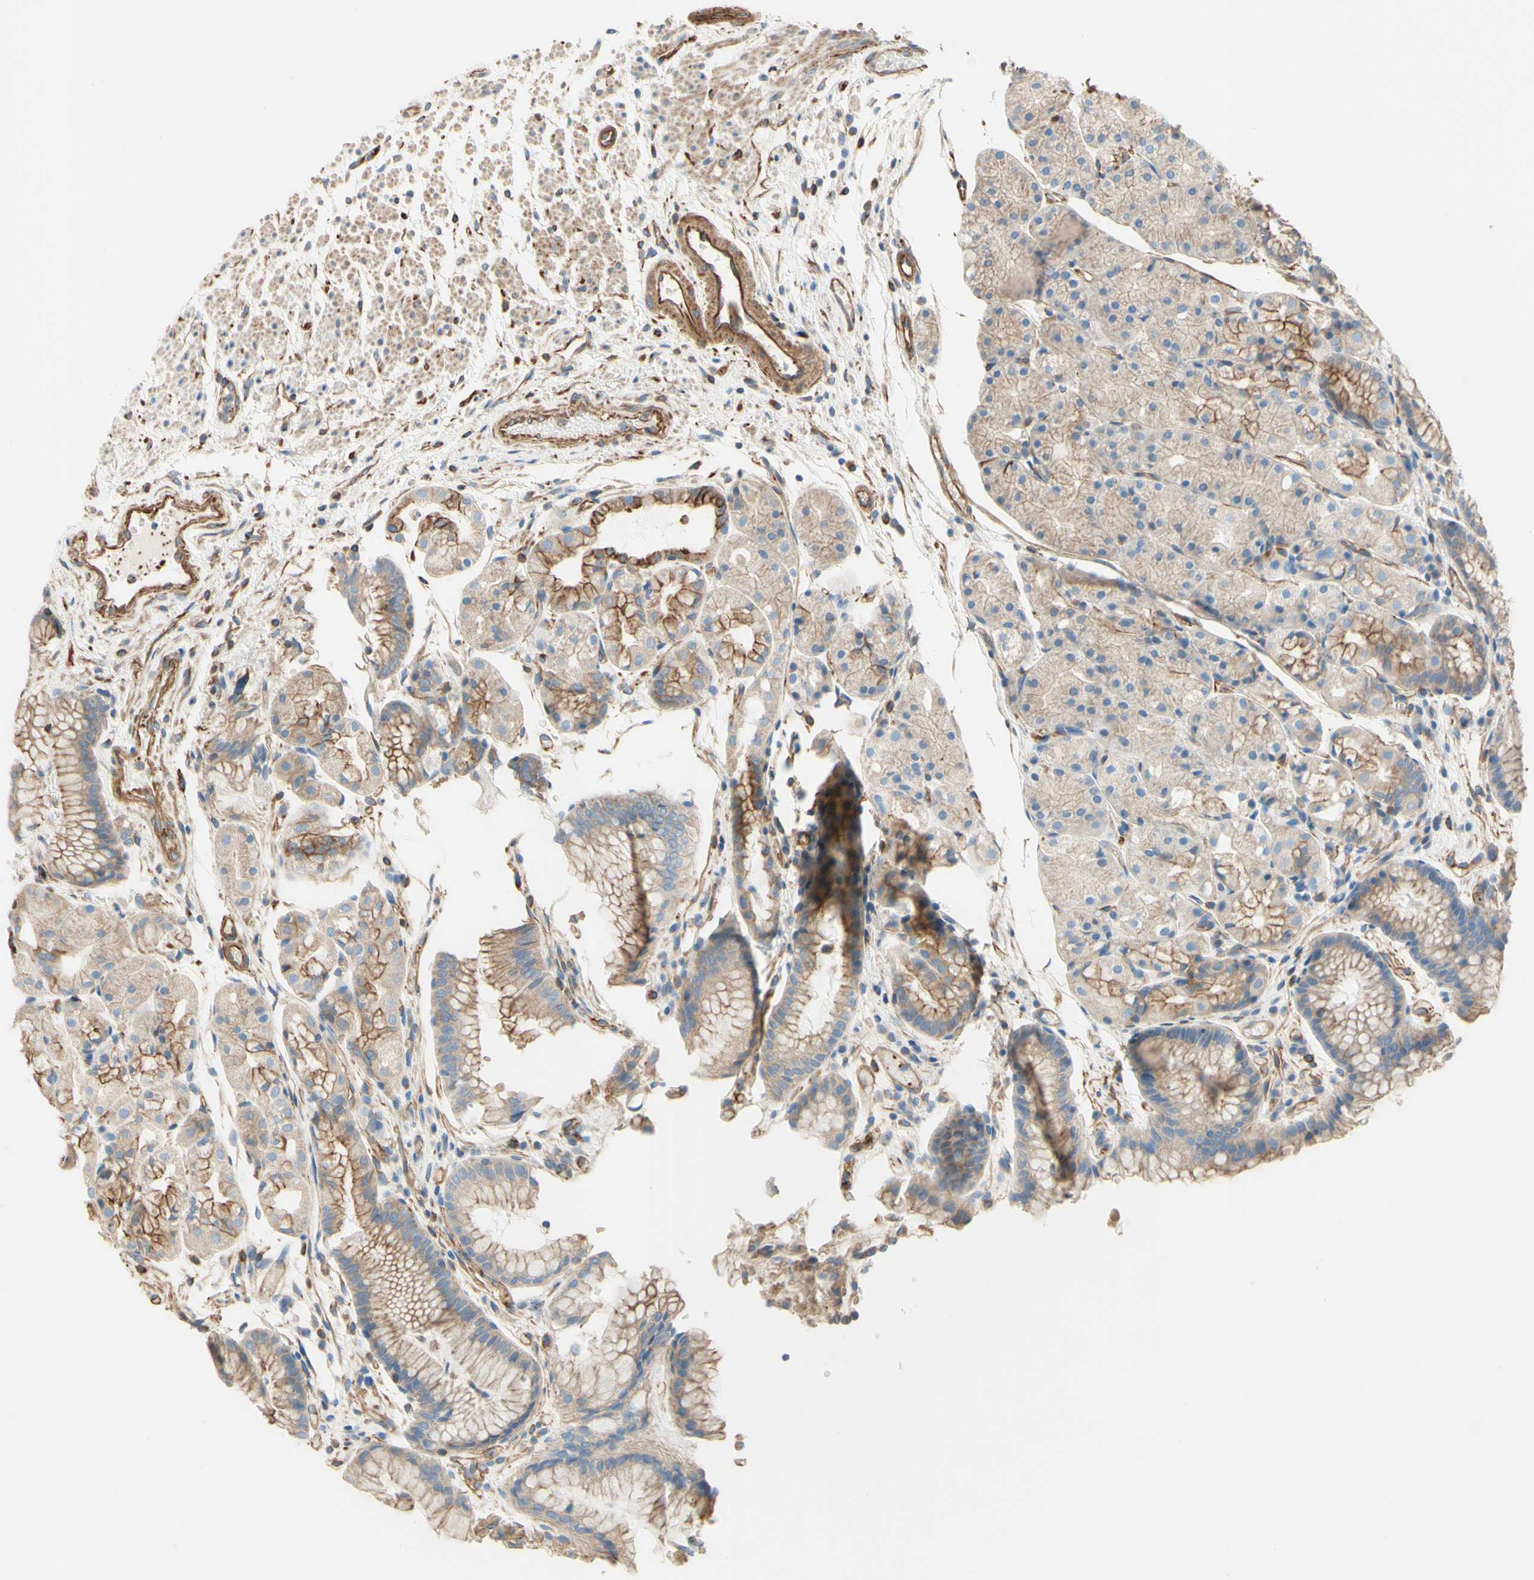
{"staining": {"intensity": "moderate", "quantity": ">75%", "location": "cytoplasmic/membranous"}, "tissue": "stomach", "cell_type": "Glandular cells", "image_type": "normal", "snomed": [{"axis": "morphology", "description": "Normal tissue, NOS"}, {"axis": "topography", "description": "Stomach, upper"}], "caption": "A medium amount of moderate cytoplasmic/membranous expression is identified in approximately >75% of glandular cells in unremarkable stomach. (DAB = brown stain, brightfield microscopy at high magnification).", "gene": "ENDOD1", "patient": {"sex": "male", "age": 72}}